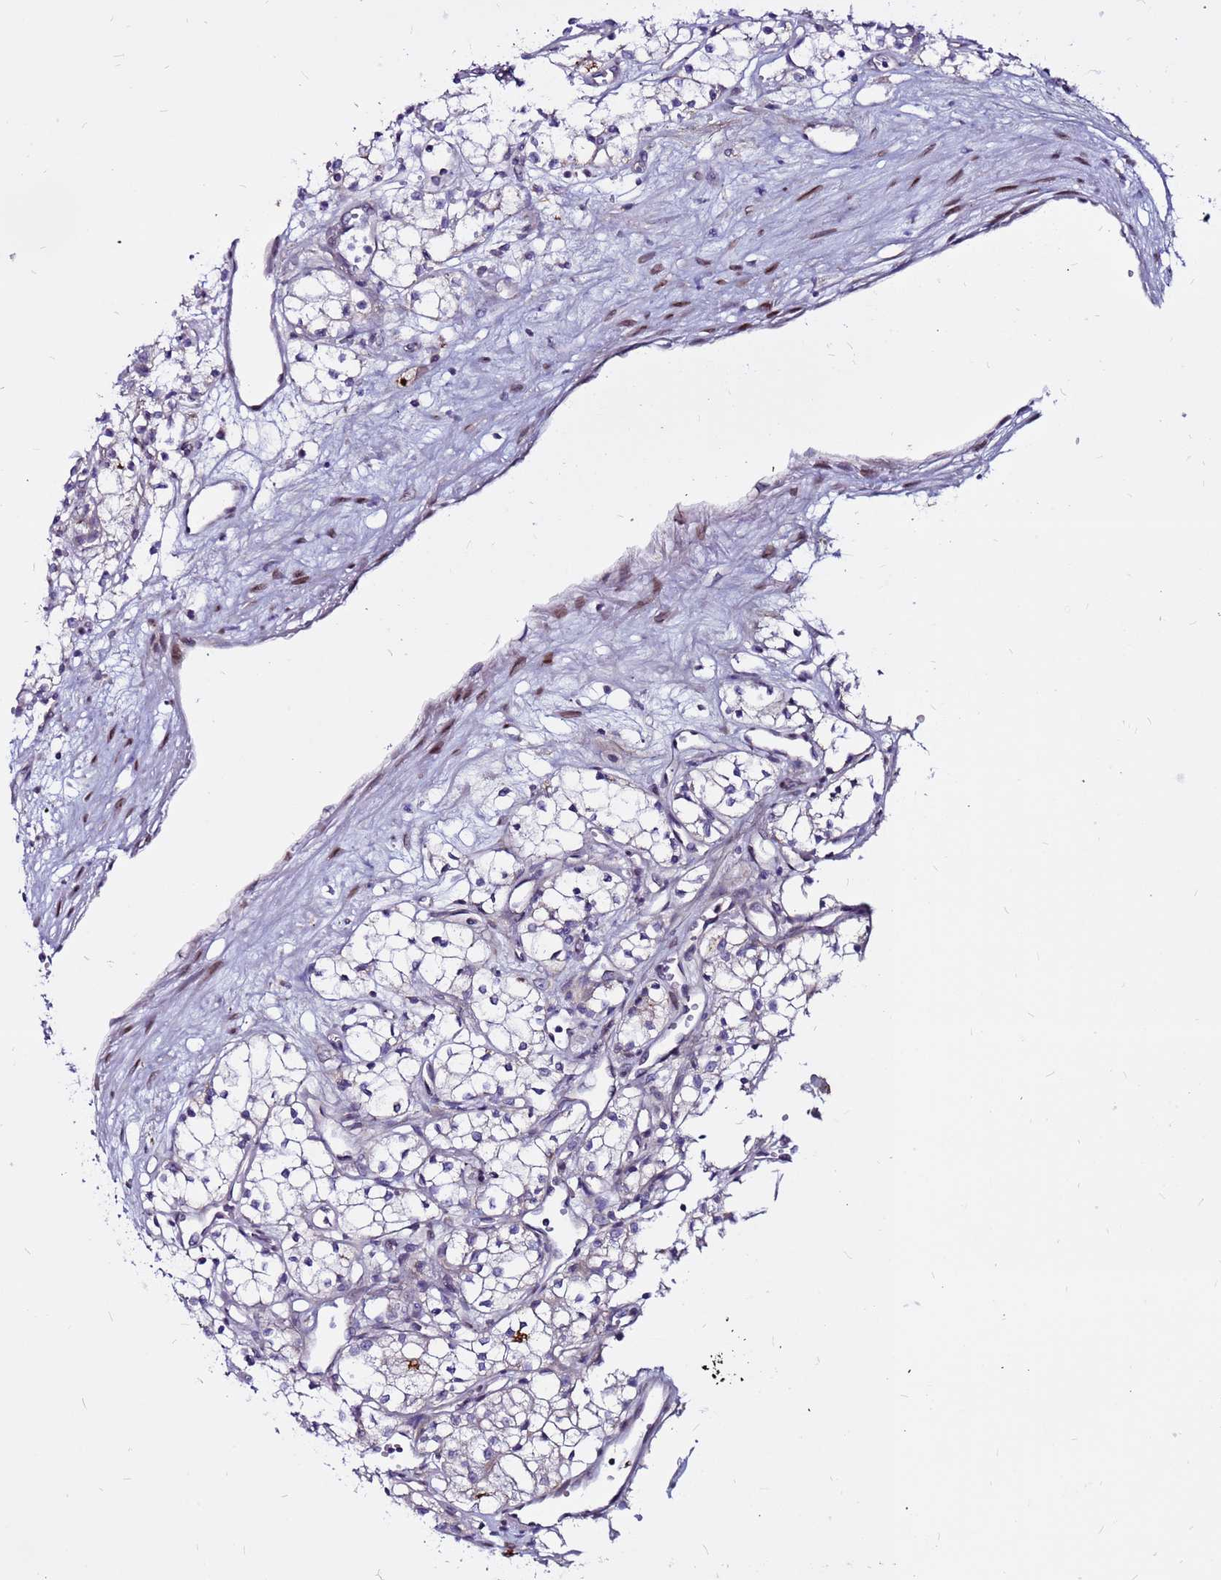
{"staining": {"intensity": "negative", "quantity": "none", "location": "none"}, "tissue": "renal cancer", "cell_type": "Tumor cells", "image_type": "cancer", "snomed": [{"axis": "morphology", "description": "Adenocarcinoma, NOS"}, {"axis": "topography", "description": "Kidney"}], "caption": "DAB (3,3'-diaminobenzidine) immunohistochemical staining of renal cancer (adenocarcinoma) displays no significant positivity in tumor cells. (Stains: DAB immunohistochemistry with hematoxylin counter stain, Microscopy: brightfield microscopy at high magnification).", "gene": "CCDC71", "patient": {"sex": "male", "age": 59}}